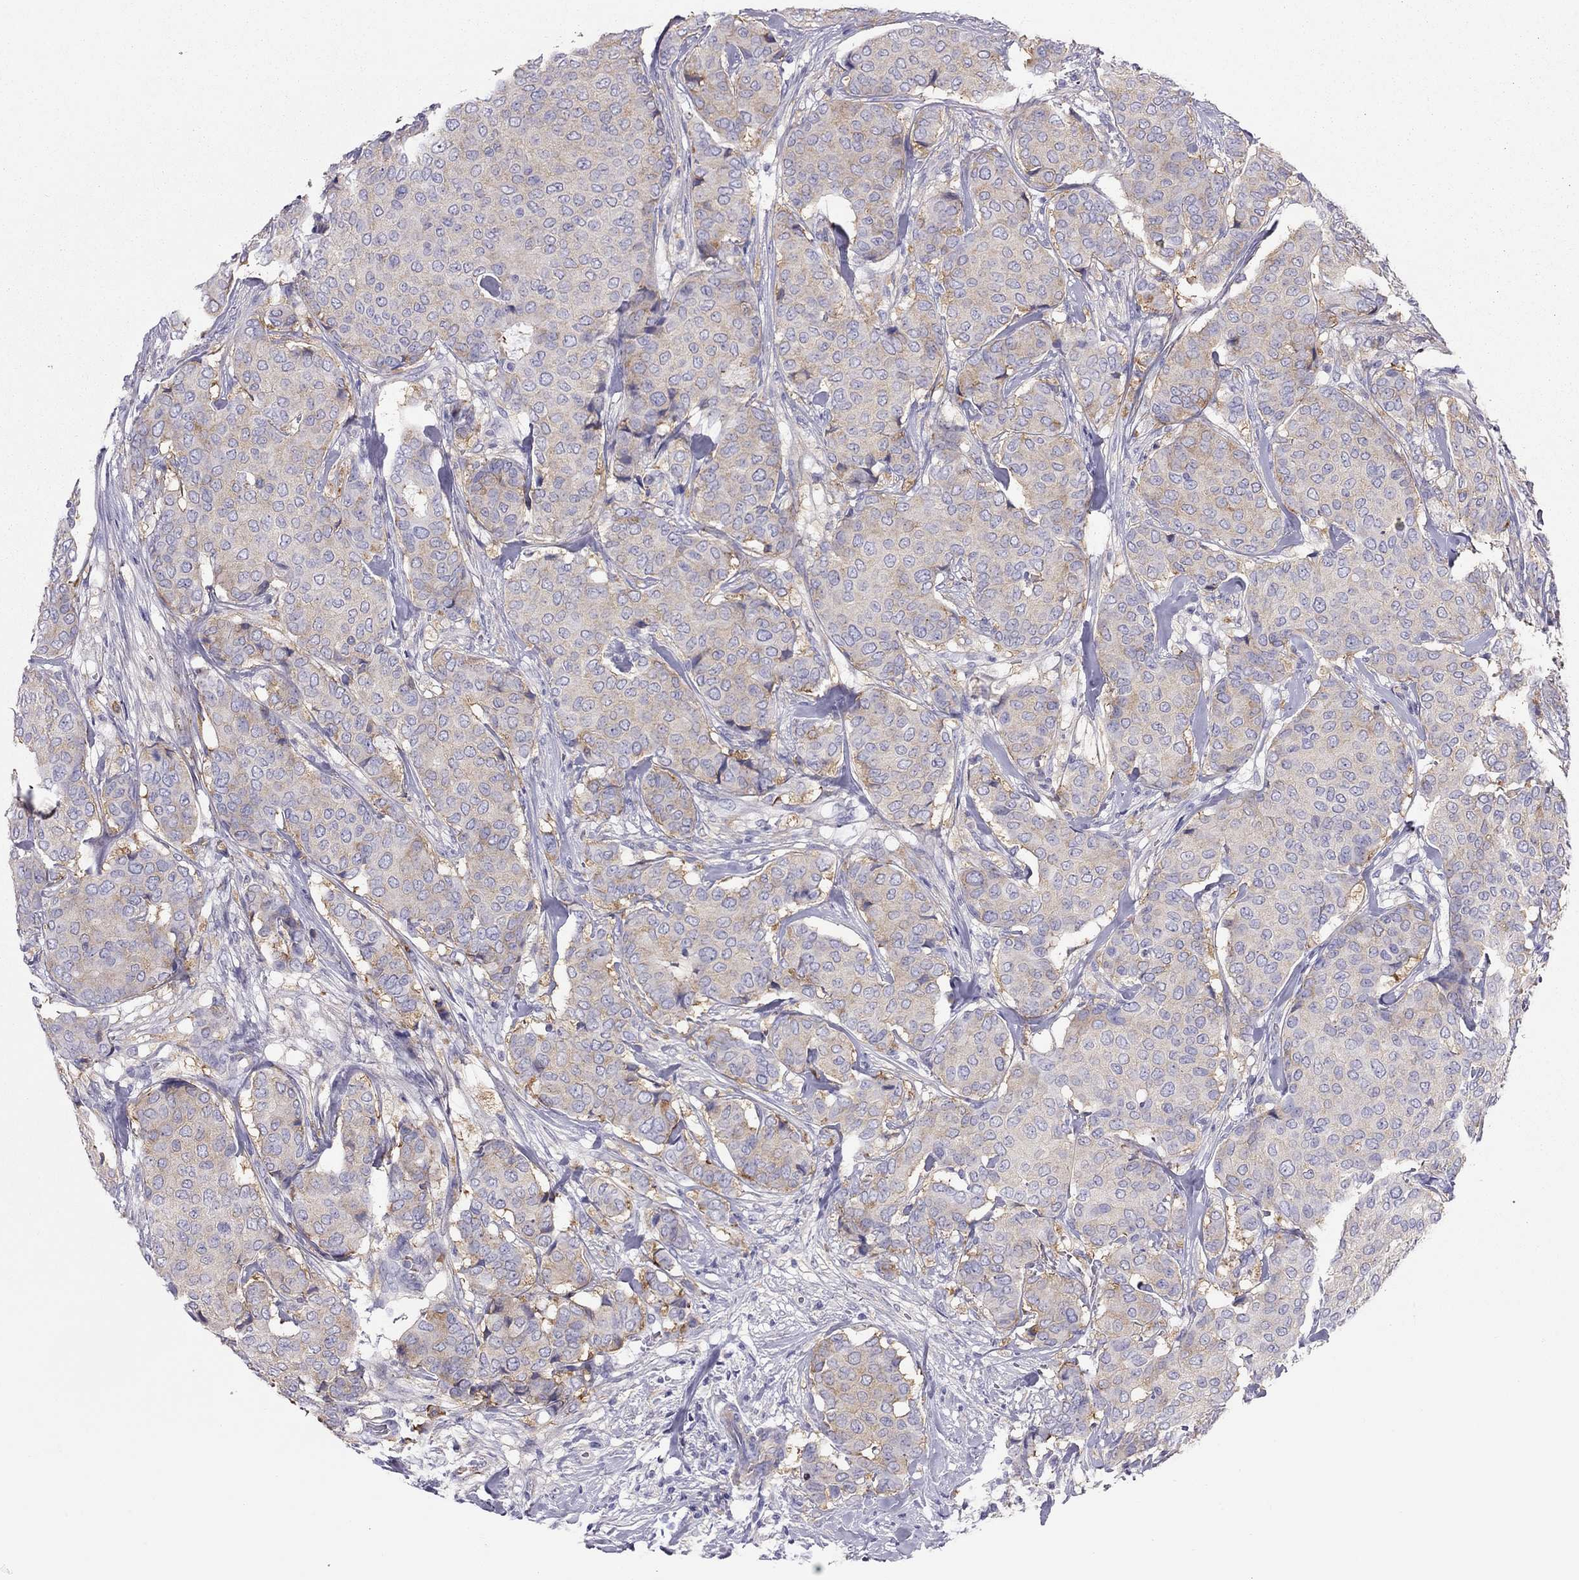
{"staining": {"intensity": "weak", "quantity": ">75%", "location": "cytoplasmic/membranous"}, "tissue": "breast cancer", "cell_type": "Tumor cells", "image_type": "cancer", "snomed": [{"axis": "morphology", "description": "Duct carcinoma"}, {"axis": "topography", "description": "Breast"}], "caption": "A micrograph showing weak cytoplasmic/membranous staining in about >75% of tumor cells in breast cancer, as visualized by brown immunohistochemical staining.", "gene": "ALOX15B", "patient": {"sex": "female", "age": 75}}